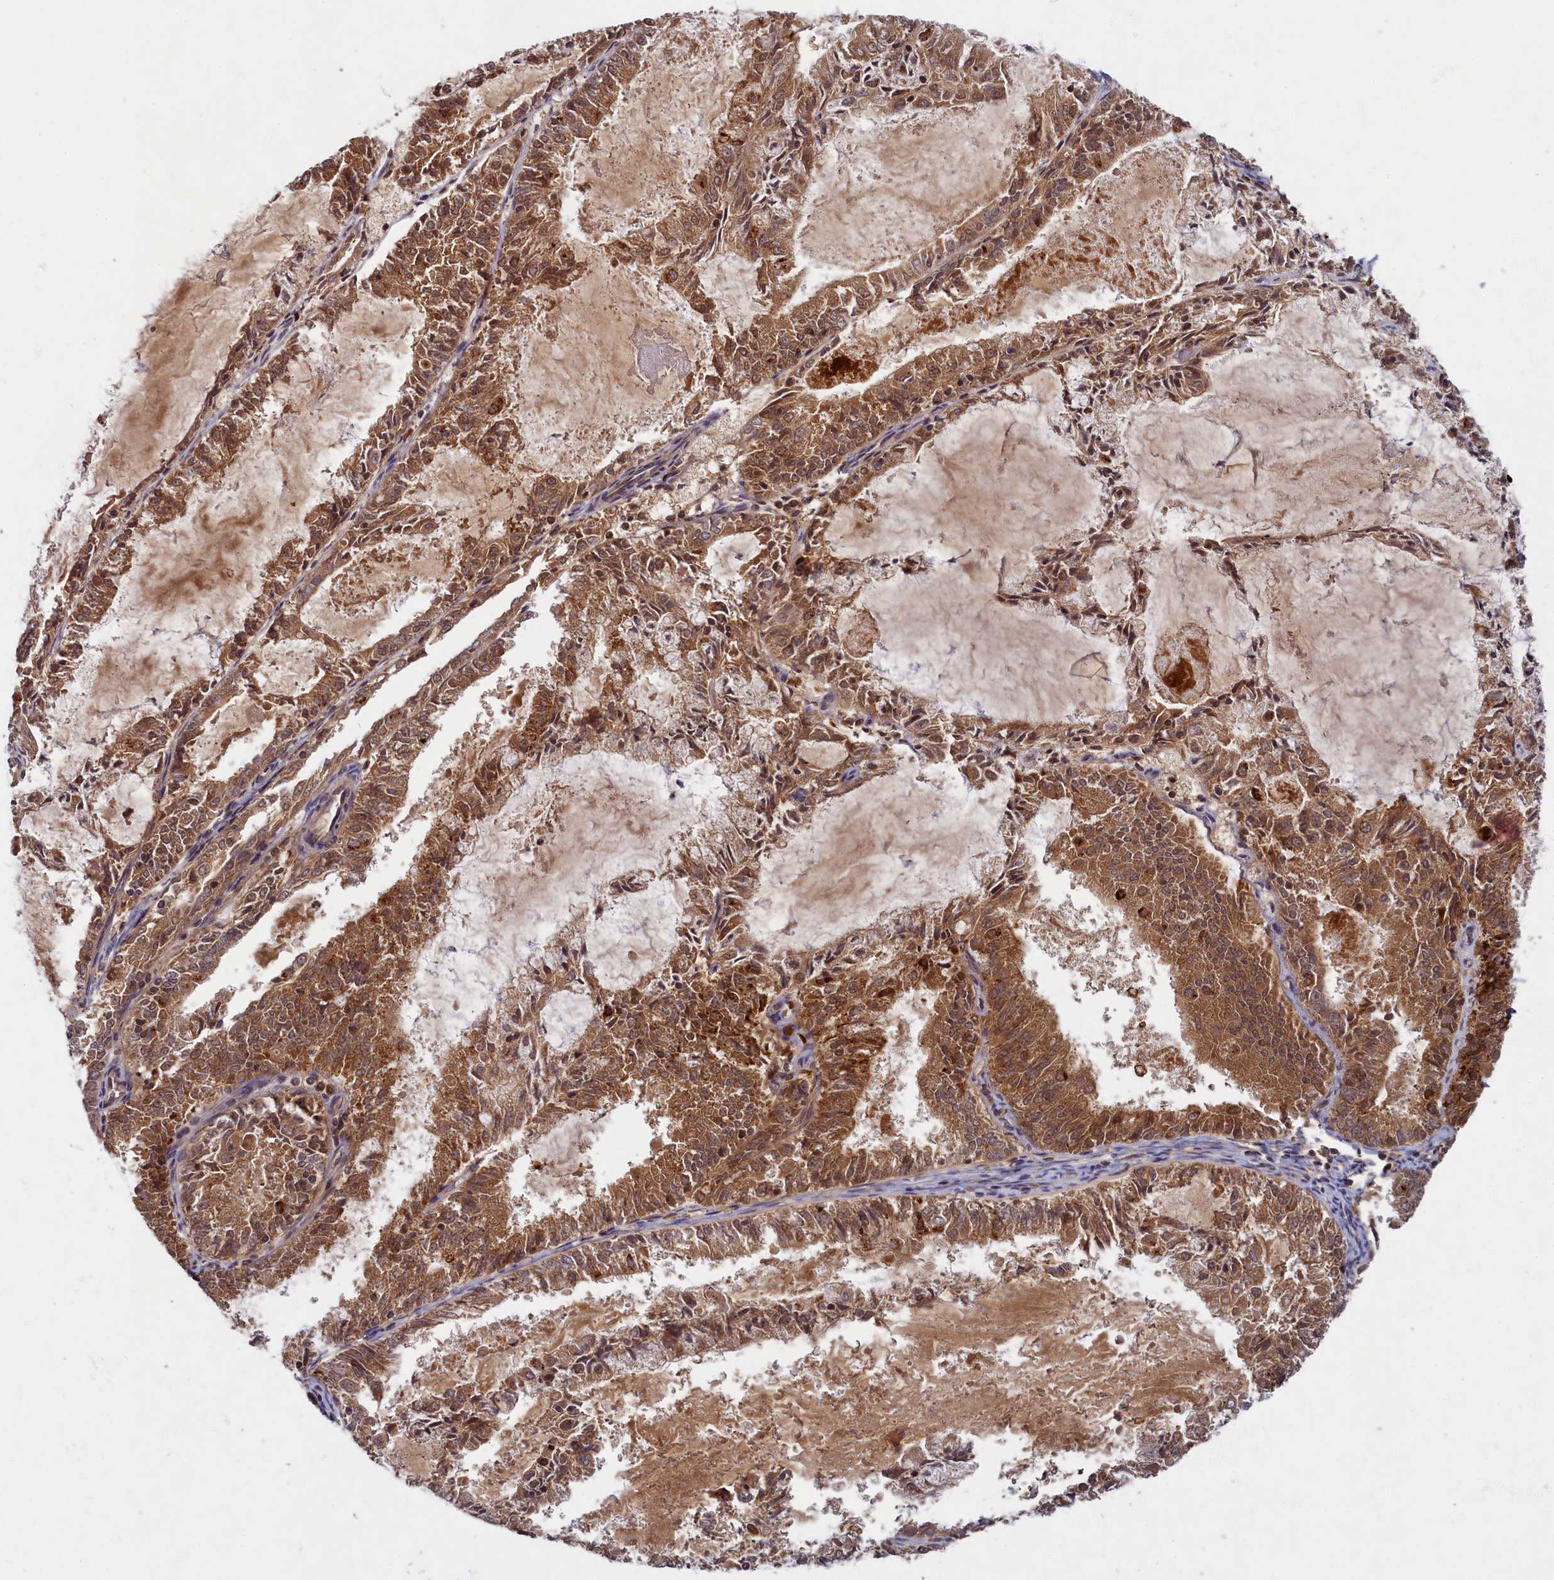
{"staining": {"intensity": "moderate", "quantity": ">75%", "location": "cytoplasmic/membranous"}, "tissue": "endometrial cancer", "cell_type": "Tumor cells", "image_type": "cancer", "snomed": [{"axis": "morphology", "description": "Adenocarcinoma, NOS"}, {"axis": "topography", "description": "Endometrium"}], "caption": "Brown immunohistochemical staining in human endometrial cancer reveals moderate cytoplasmic/membranous positivity in about >75% of tumor cells.", "gene": "BICD1", "patient": {"sex": "female", "age": 57}}